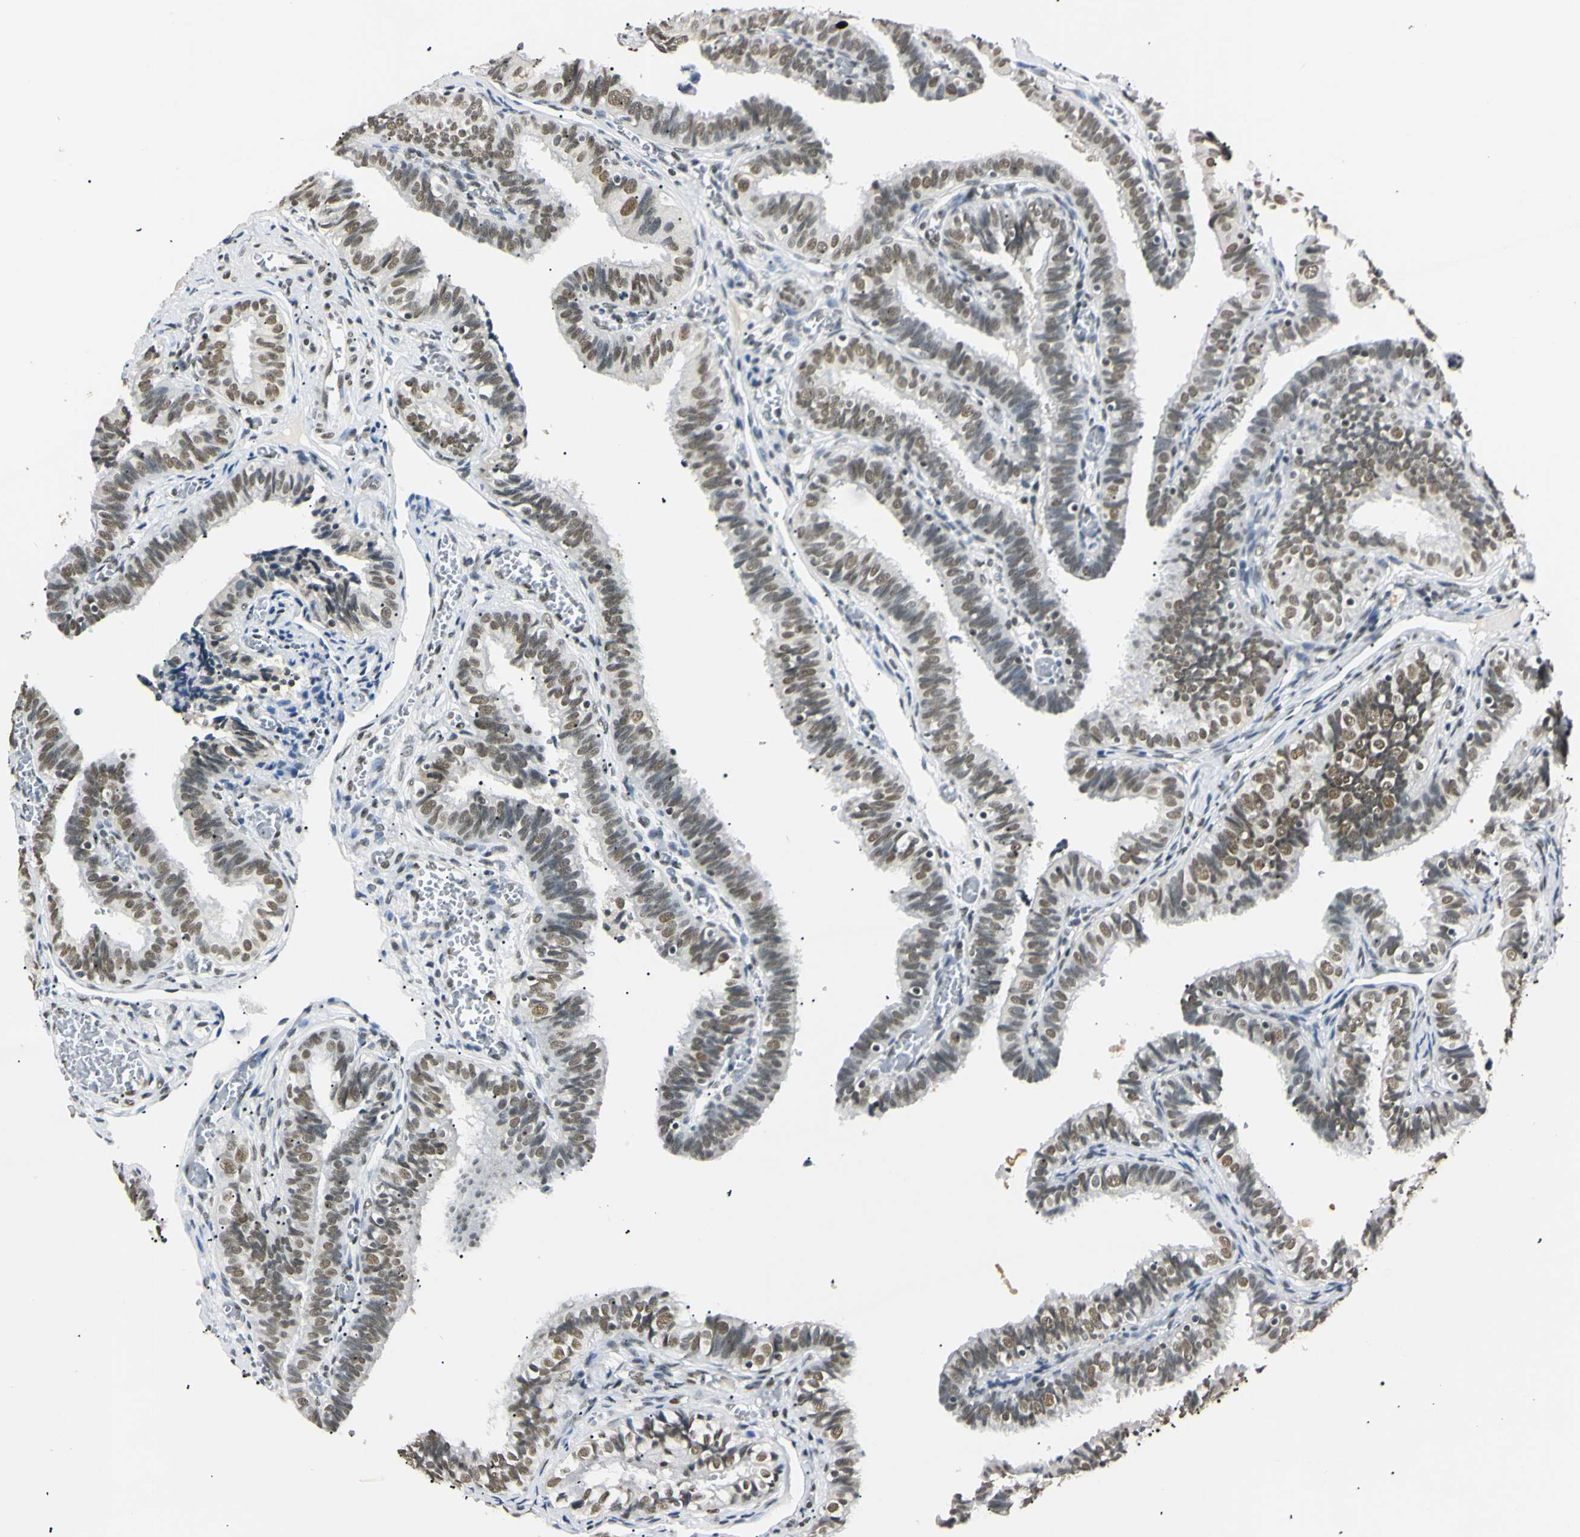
{"staining": {"intensity": "strong", "quantity": ">75%", "location": "nuclear"}, "tissue": "fallopian tube", "cell_type": "Glandular cells", "image_type": "normal", "snomed": [{"axis": "morphology", "description": "Normal tissue, NOS"}, {"axis": "topography", "description": "Fallopian tube"}], "caption": "Immunohistochemical staining of unremarkable human fallopian tube displays strong nuclear protein staining in about >75% of glandular cells.", "gene": "SMARCA5", "patient": {"sex": "female", "age": 46}}